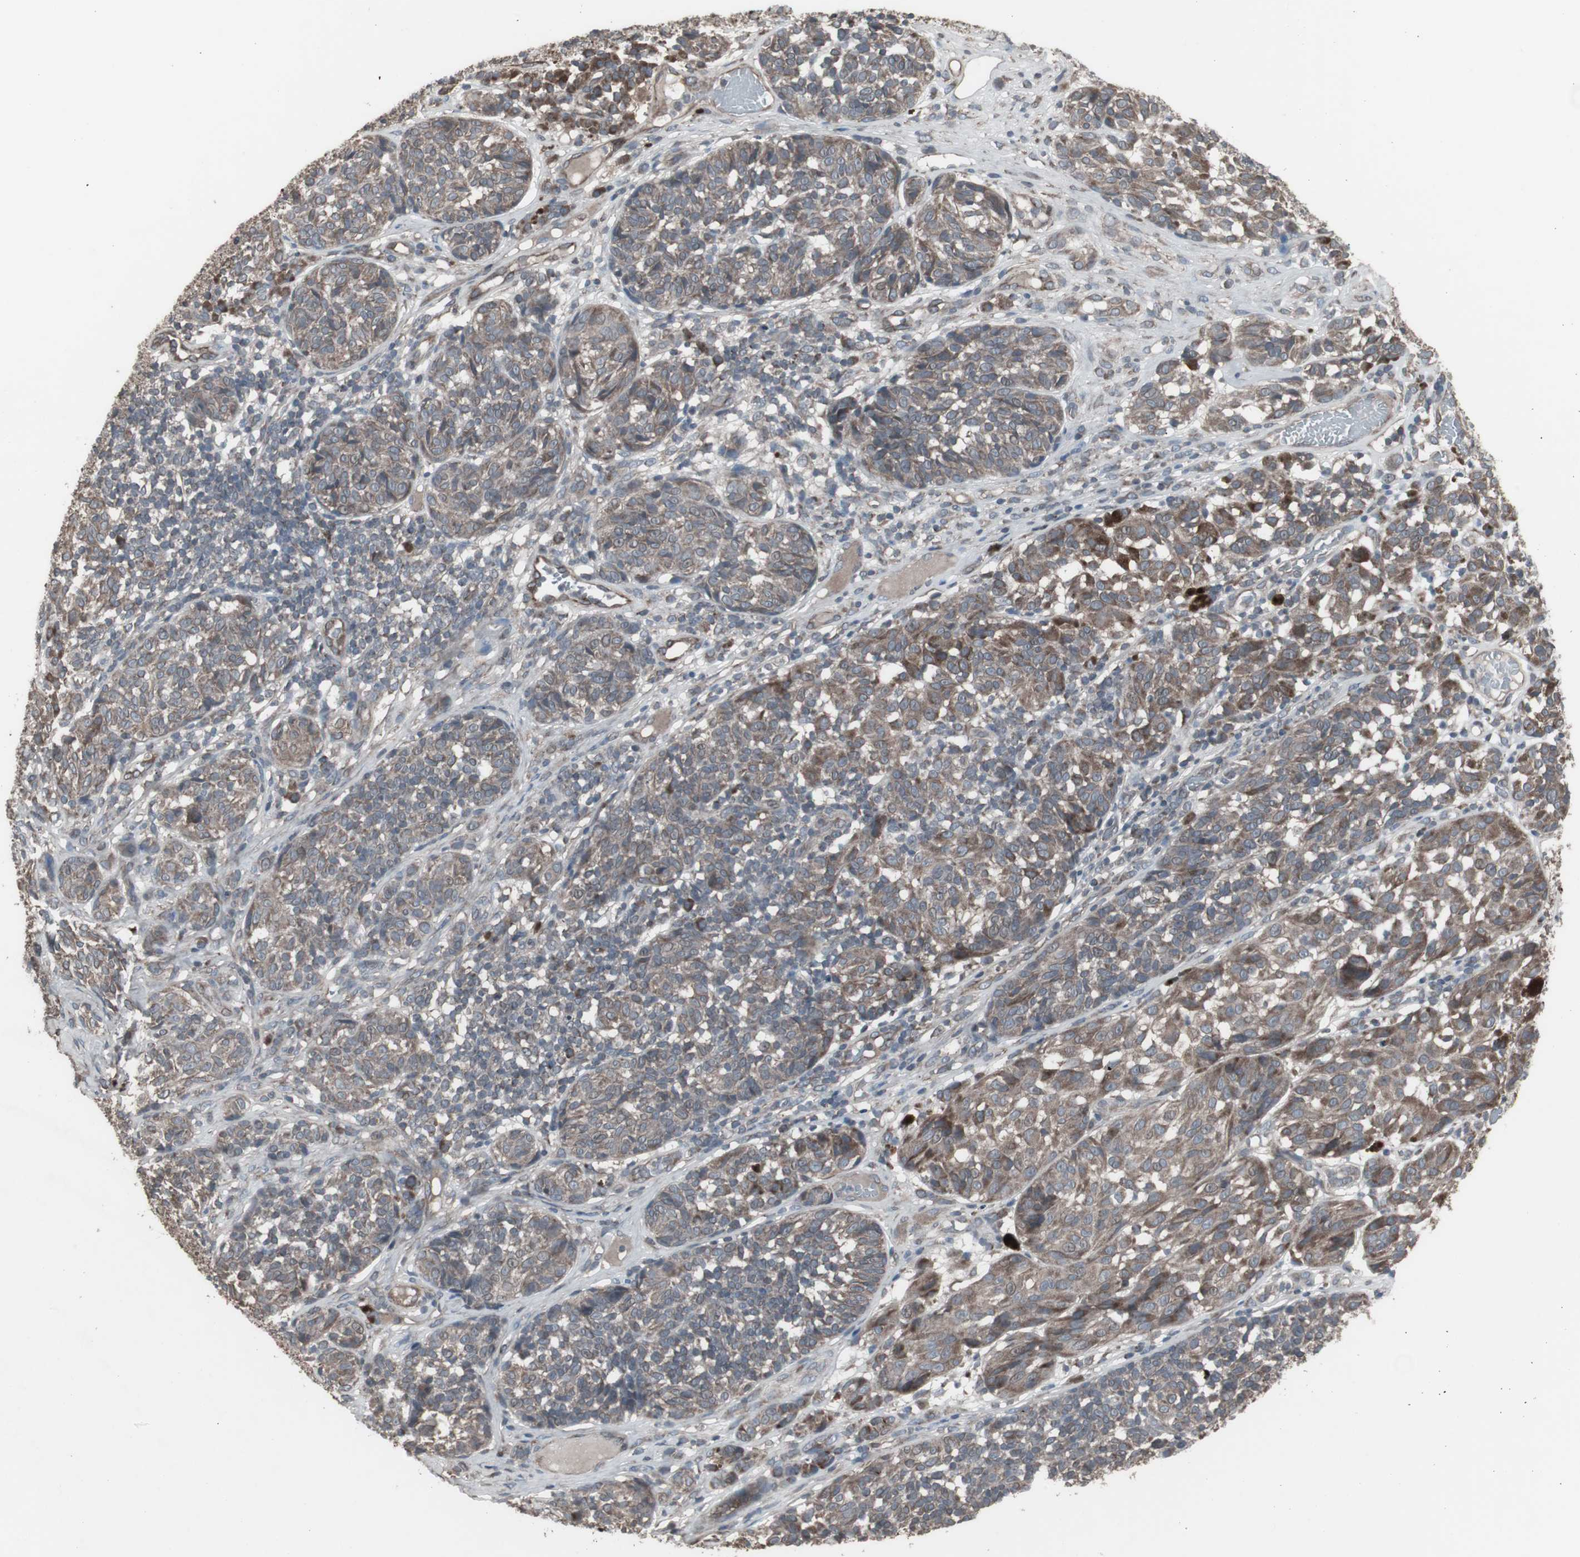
{"staining": {"intensity": "moderate", "quantity": "25%-75%", "location": "cytoplasmic/membranous"}, "tissue": "melanoma", "cell_type": "Tumor cells", "image_type": "cancer", "snomed": [{"axis": "morphology", "description": "Malignant melanoma, NOS"}, {"axis": "topography", "description": "Skin"}], "caption": "A brown stain highlights moderate cytoplasmic/membranous staining of a protein in melanoma tumor cells.", "gene": "SSTR2", "patient": {"sex": "female", "age": 46}}